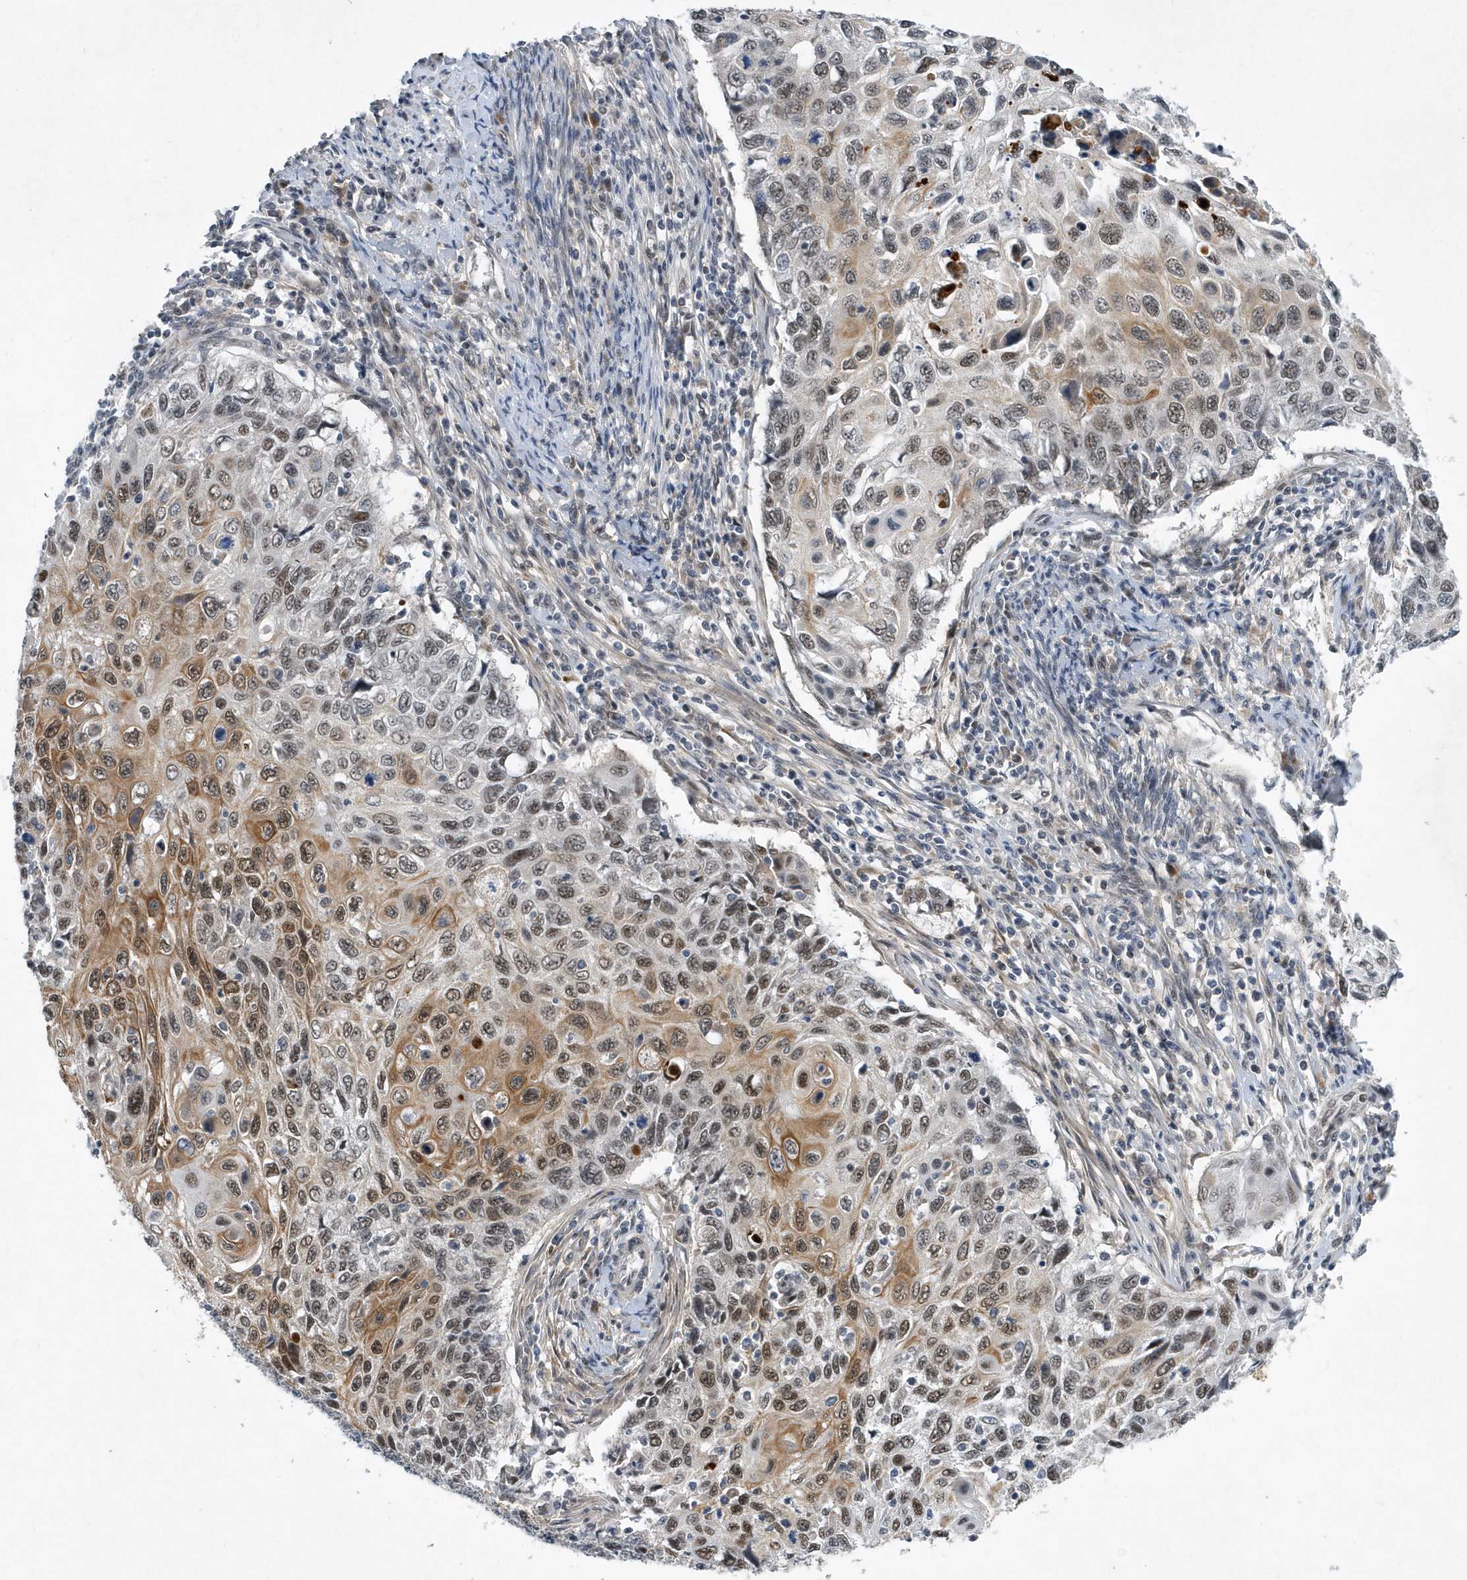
{"staining": {"intensity": "moderate", "quantity": "25%-75%", "location": "cytoplasmic/membranous,nuclear"}, "tissue": "cervical cancer", "cell_type": "Tumor cells", "image_type": "cancer", "snomed": [{"axis": "morphology", "description": "Squamous cell carcinoma, NOS"}, {"axis": "topography", "description": "Cervix"}], "caption": "A medium amount of moderate cytoplasmic/membranous and nuclear staining is appreciated in approximately 25%-75% of tumor cells in cervical cancer tissue.", "gene": "FAM217A", "patient": {"sex": "female", "age": 70}}